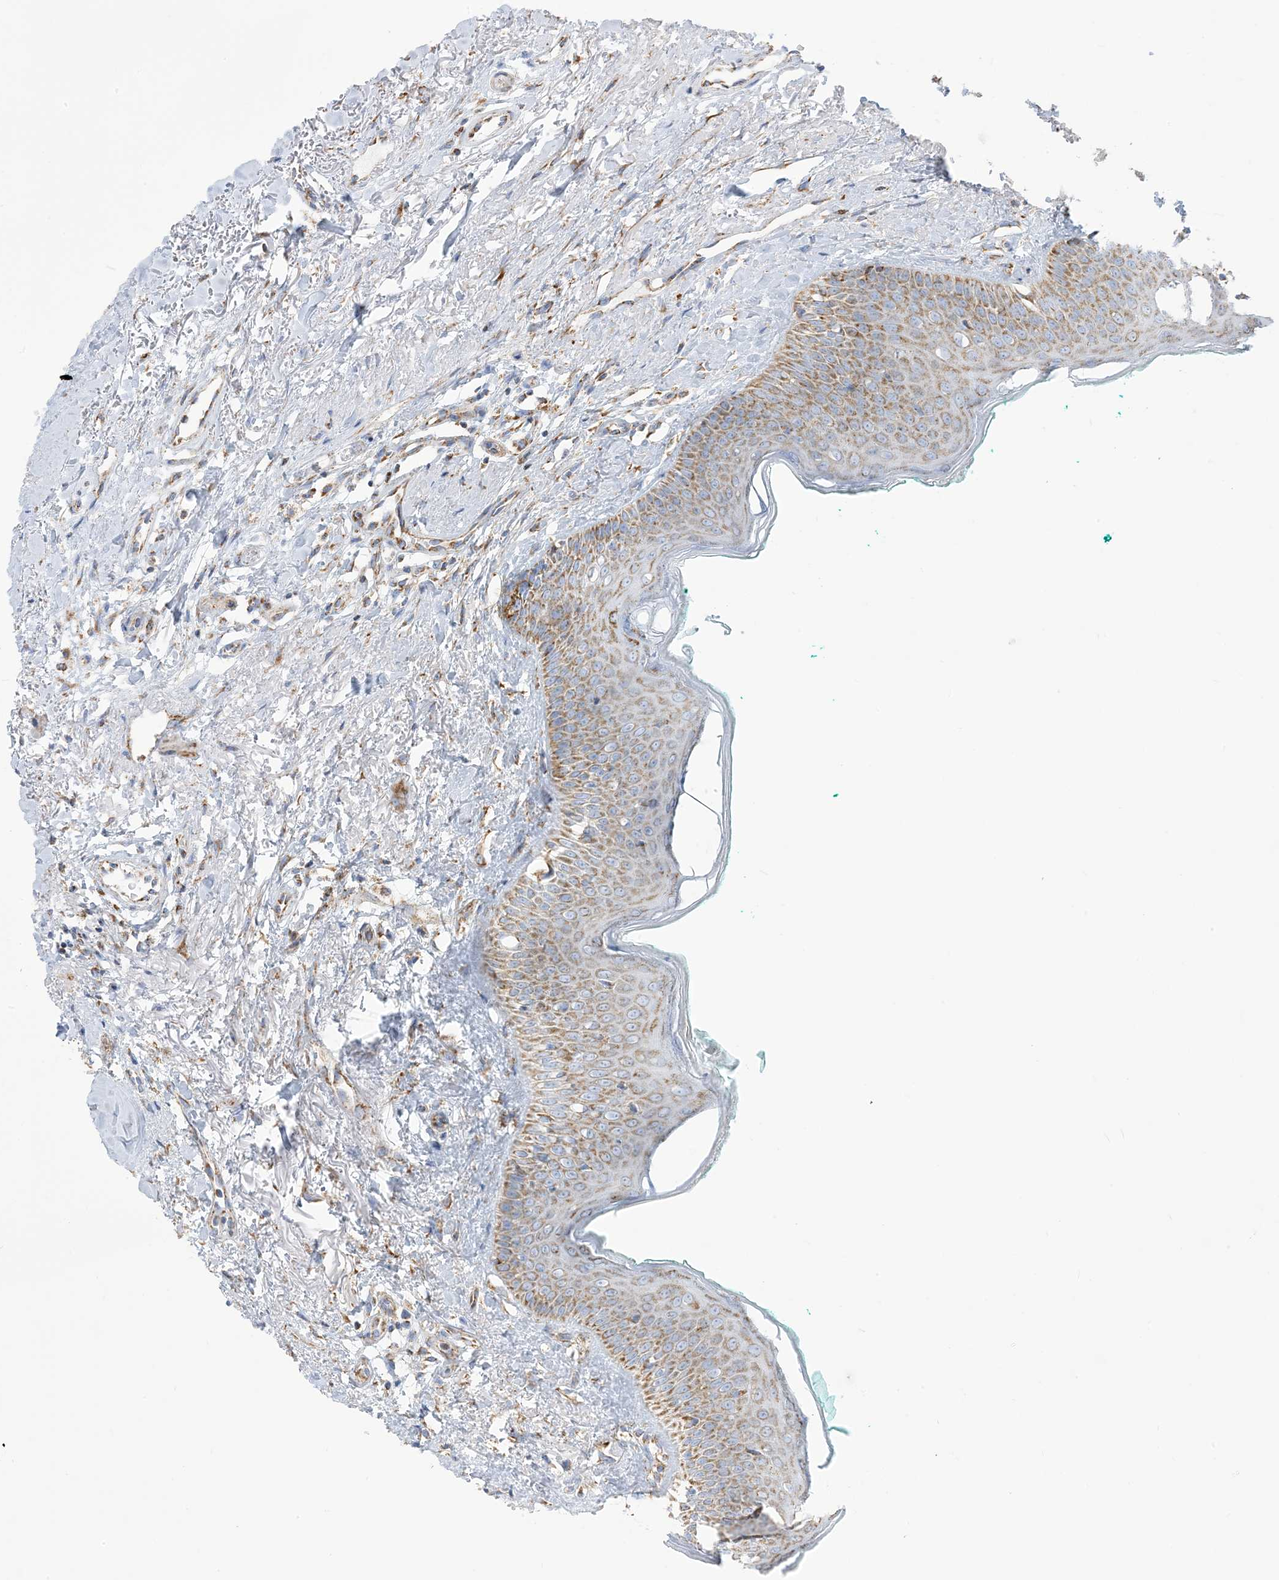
{"staining": {"intensity": "moderate", "quantity": ">75%", "location": "cytoplasmic/membranous"}, "tissue": "oral mucosa", "cell_type": "Squamous epithelial cells", "image_type": "normal", "snomed": [{"axis": "morphology", "description": "Normal tissue, NOS"}, {"axis": "topography", "description": "Oral tissue"}], "caption": "Oral mucosa stained with IHC demonstrates moderate cytoplasmic/membranous staining in approximately >75% of squamous epithelial cells.", "gene": "SAMM50", "patient": {"sex": "female", "age": 70}}